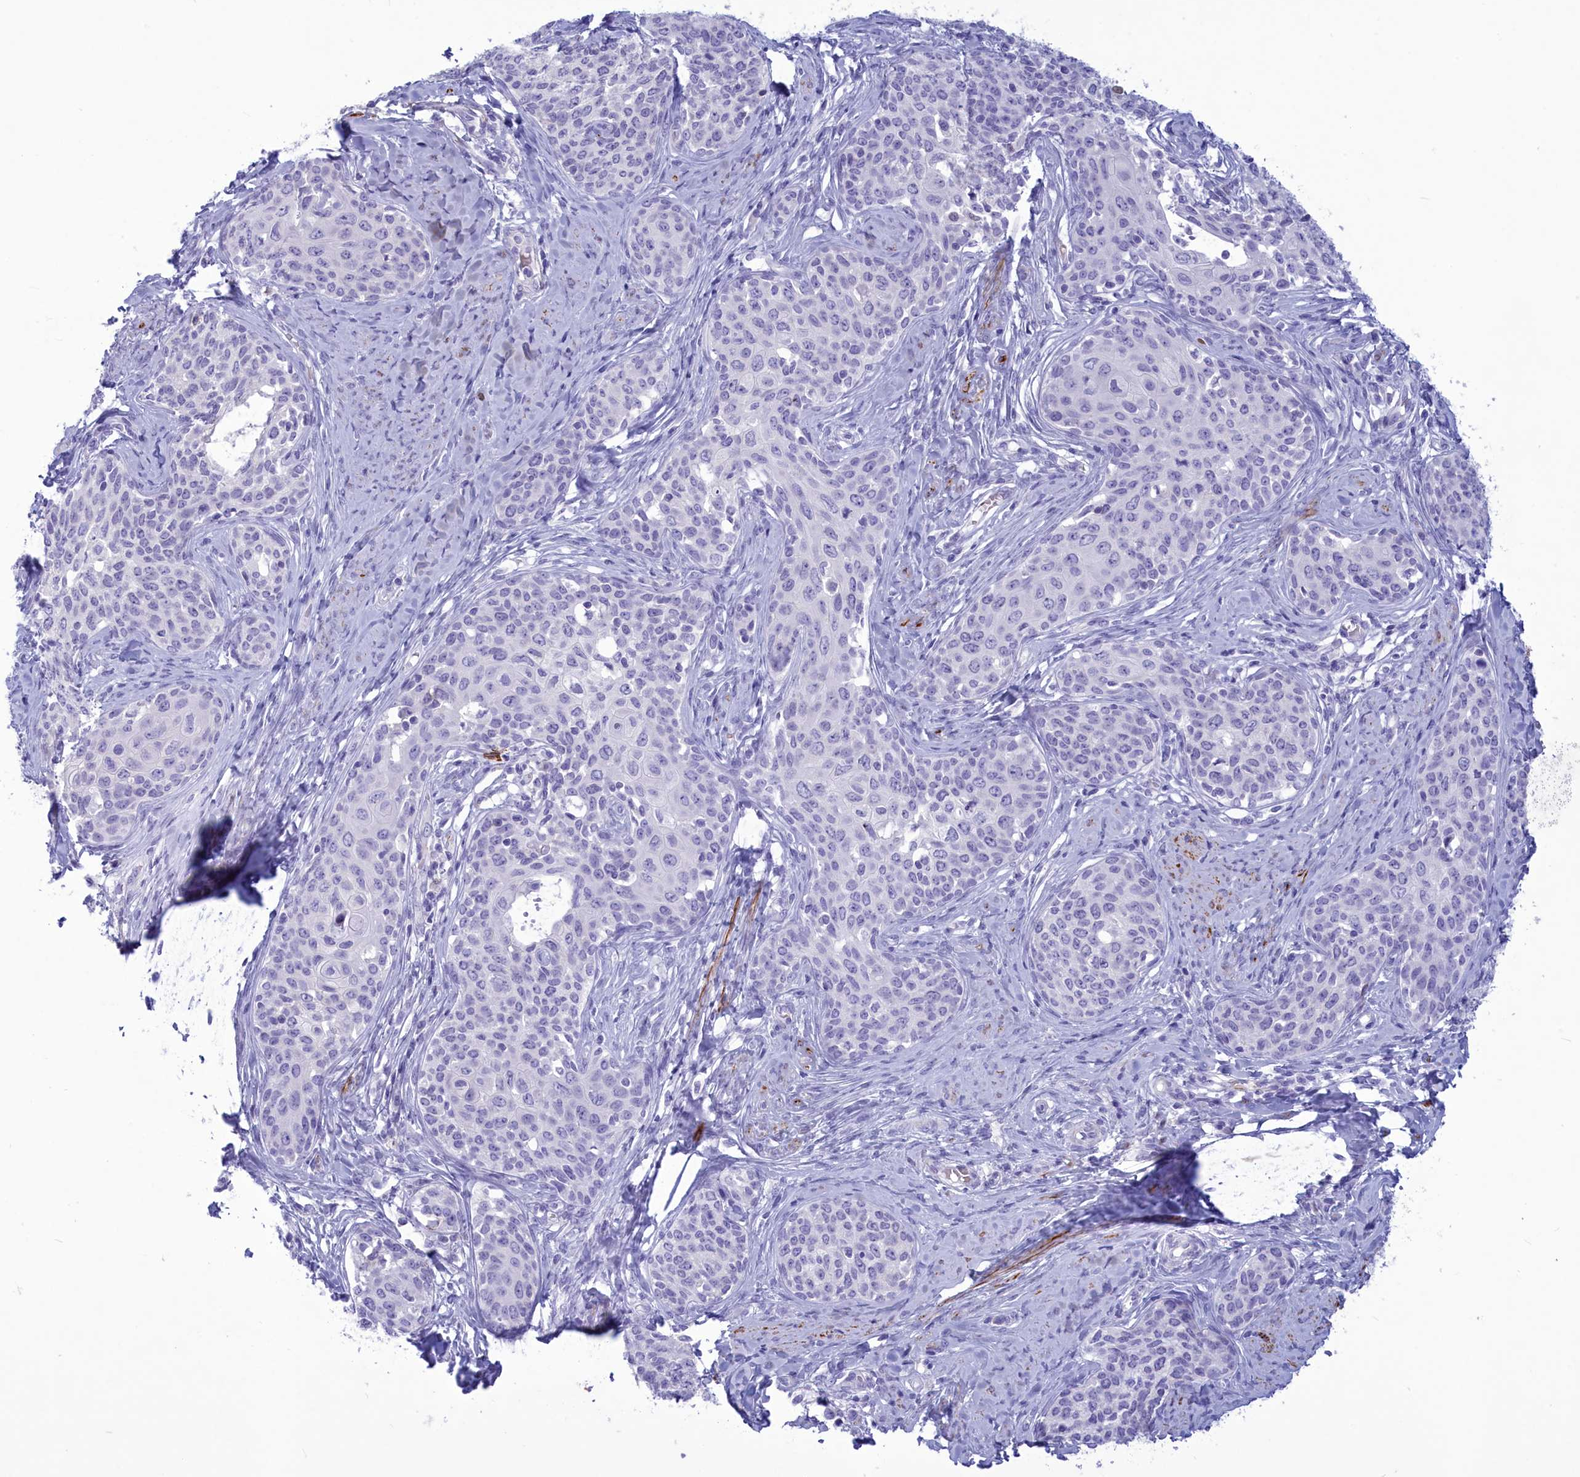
{"staining": {"intensity": "negative", "quantity": "none", "location": "none"}, "tissue": "cervical cancer", "cell_type": "Tumor cells", "image_type": "cancer", "snomed": [{"axis": "morphology", "description": "Squamous cell carcinoma, NOS"}, {"axis": "morphology", "description": "Adenocarcinoma, NOS"}, {"axis": "topography", "description": "Cervix"}], "caption": "Immunohistochemical staining of human cervical cancer (squamous cell carcinoma) exhibits no significant positivity in tumor cells.", "gene": "GAPDHS", "patient": {"sex": "female", "age": 52}}